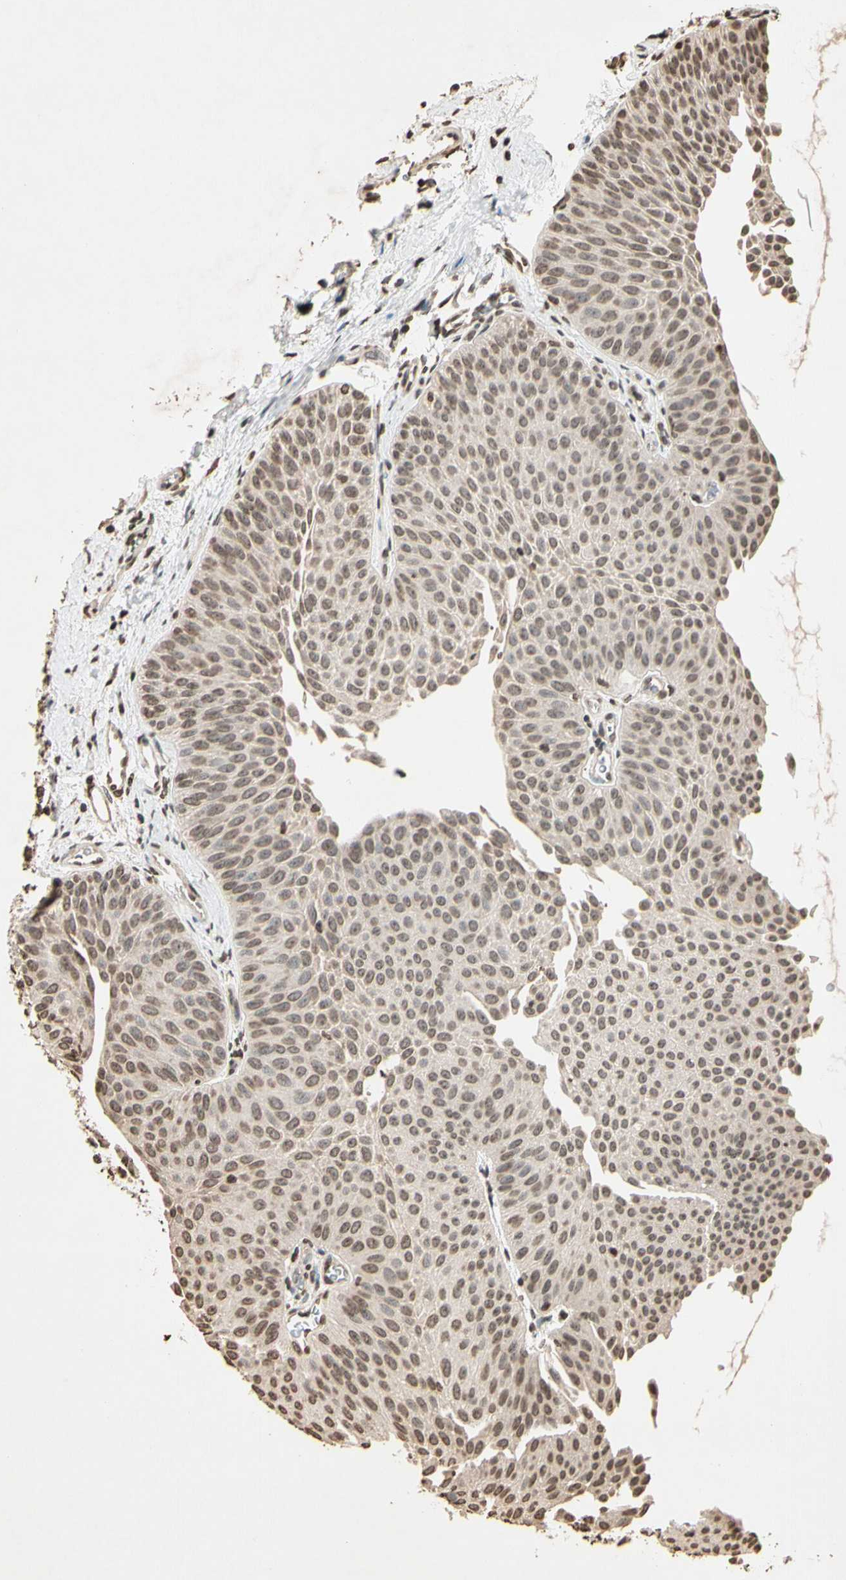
{"staining": {"intensity": "weak", "quantity": ">75%", "location": "cytoplasmic/membranous,nuclear"}, "tissue": "urothelial cancer", "cell_type": "Tumor cells", "image_type": "cancer", "snomed": [{"axis": "morphology", "description": "Urothelial carcinoma, Low grade"}, {"axis": "topography", "description": "Urinary bladder"}], "caption": "This micrograph reveals low-grade urothelial carcinoma stained with immunohistochemistry (IHC) to label a protein in brown. The cytoplasmic/membranous and nuclear of tumor cells show weak positivity for the protein. Nuclei are counter-stained blue.", "gene": "TOP1", "patient": {"sex": "female", "age": 60}}